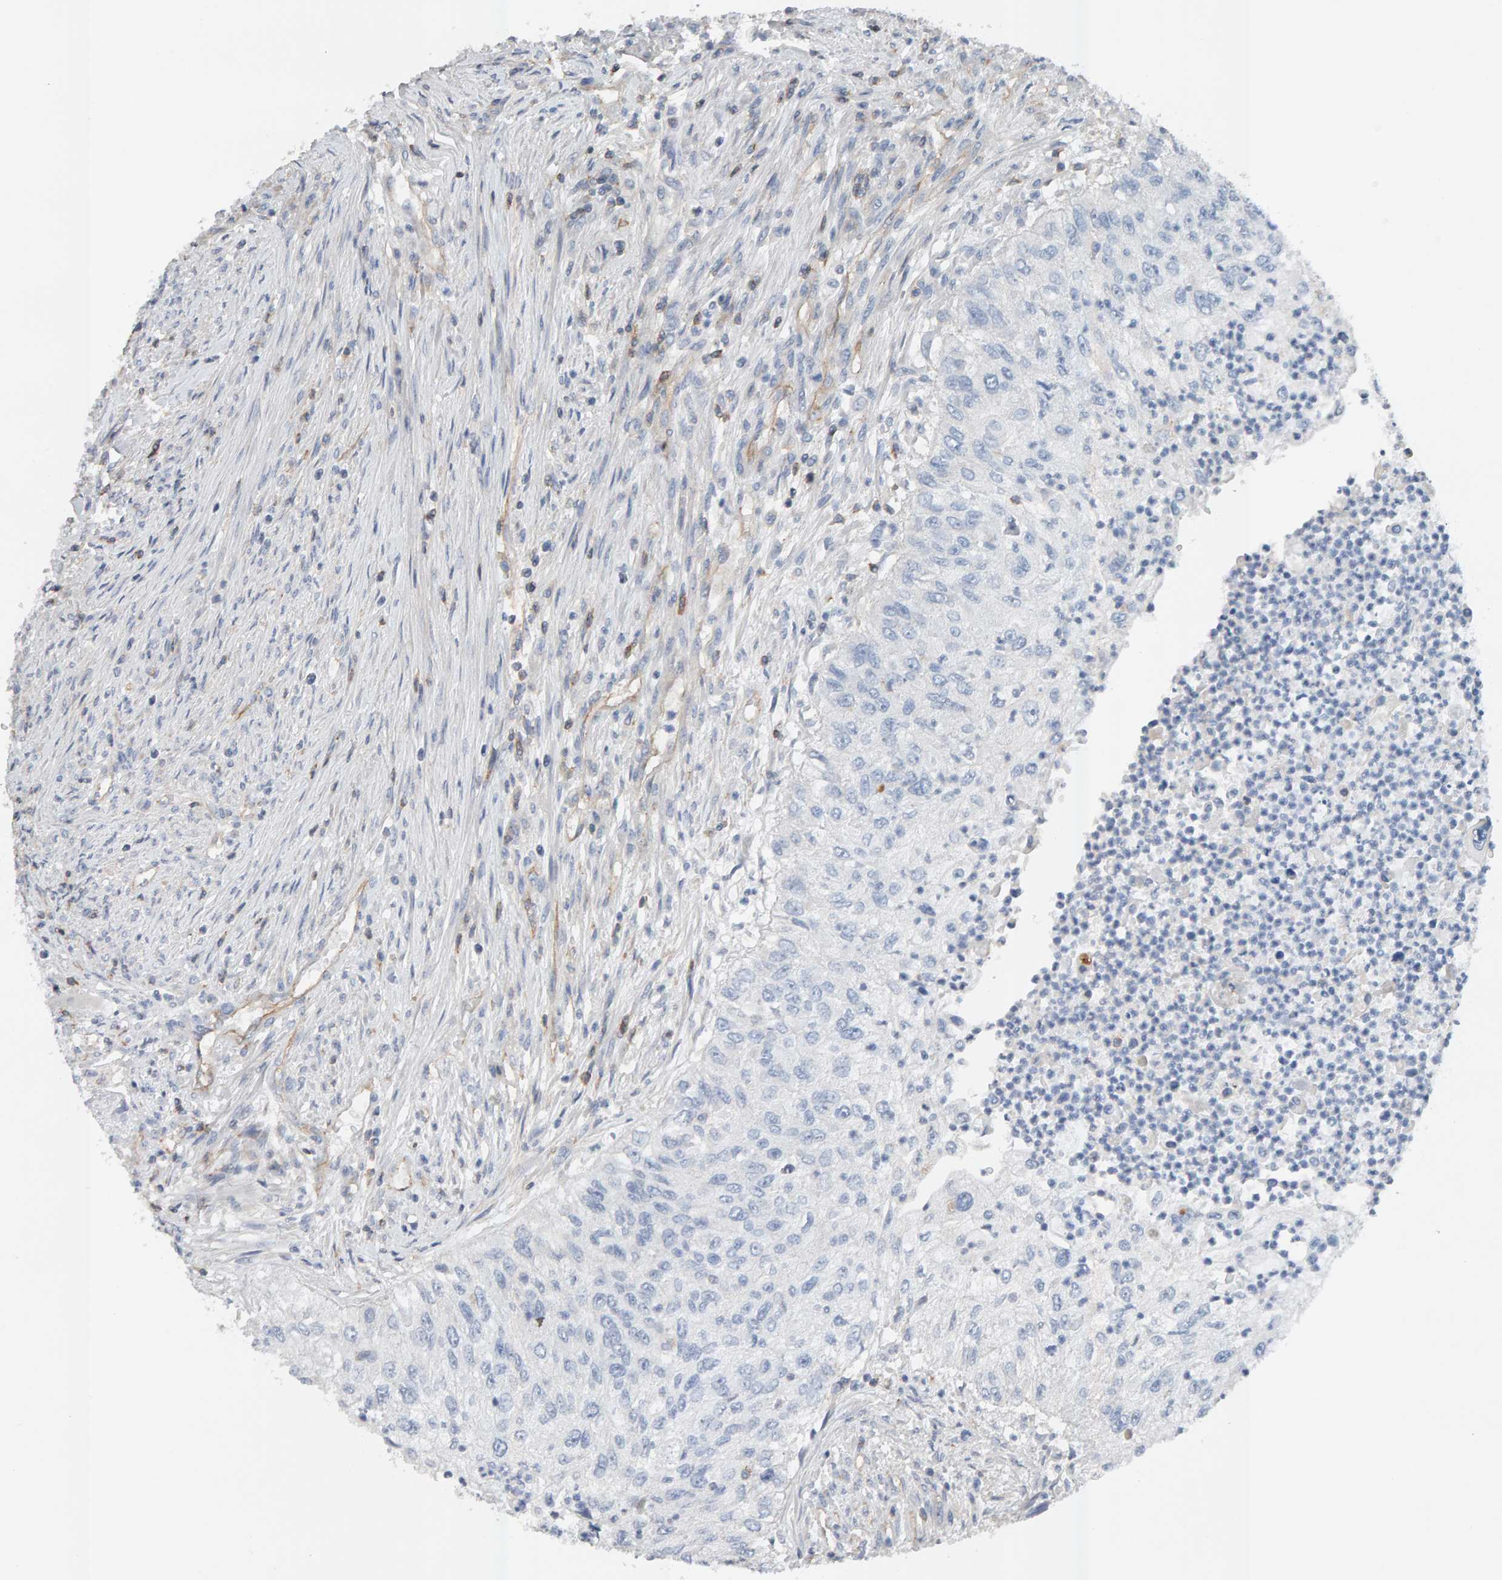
{"staining": {"intensity": "negative", "quantity": "none", "location": "none"}, "tissue": "urothelial cancer", "cell_type": "Tumor cells", "image_type": "cancer", "snomed": [{"axis": "morphology", "description": "Urothelial carcinoma, High grade"}, {"axis": "topography", "description": "Urinary bladder"}], "caption": "This is an IHC histopathology image of human urothelial carcinoma (high-grade). There is no staining in tumor cells.", "gene": "FYN", "patient": {"sex": "female", "age": 60}}